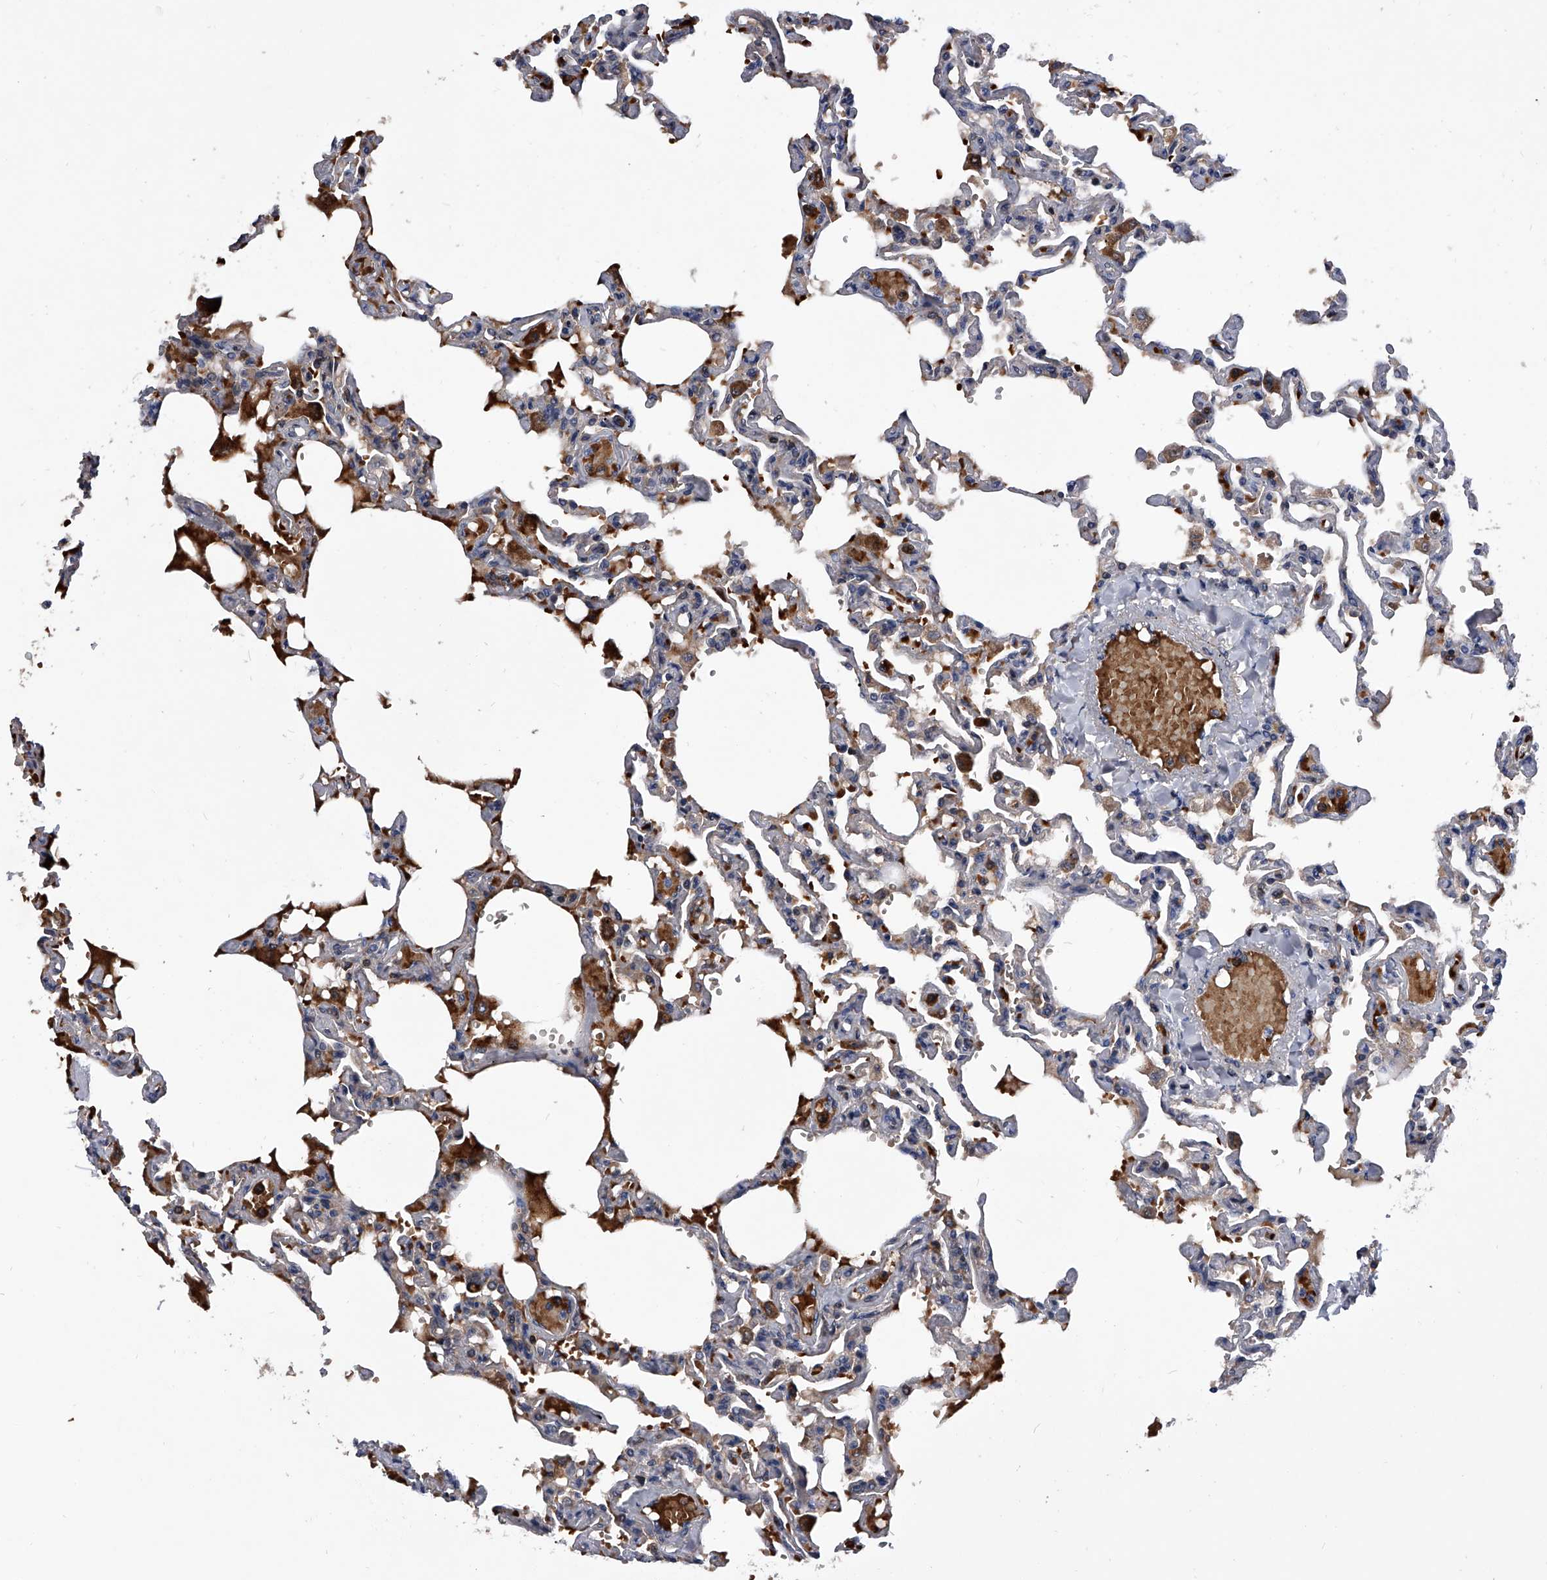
{"staining": {"intensity": "moderate", "quantity": "<25%", "location": "cytoplasmic/membranous"}, "tissue": "lung", "cell_type": "Alveolar cells", "image_type": "normal", "snomed": [{"axis": "morphology", "description": "Normal tissue, NOS"}, {"axis": "topography", "description": "Lung"}], "caption": "Normal lung was stained to show a protein in brown. There is low levels of moderate cytoplasmic/membranous expression in approximately <25% of alveolar cells.", "gene": "ZNF30", "patient": {"sex": "male", "age": 21}}